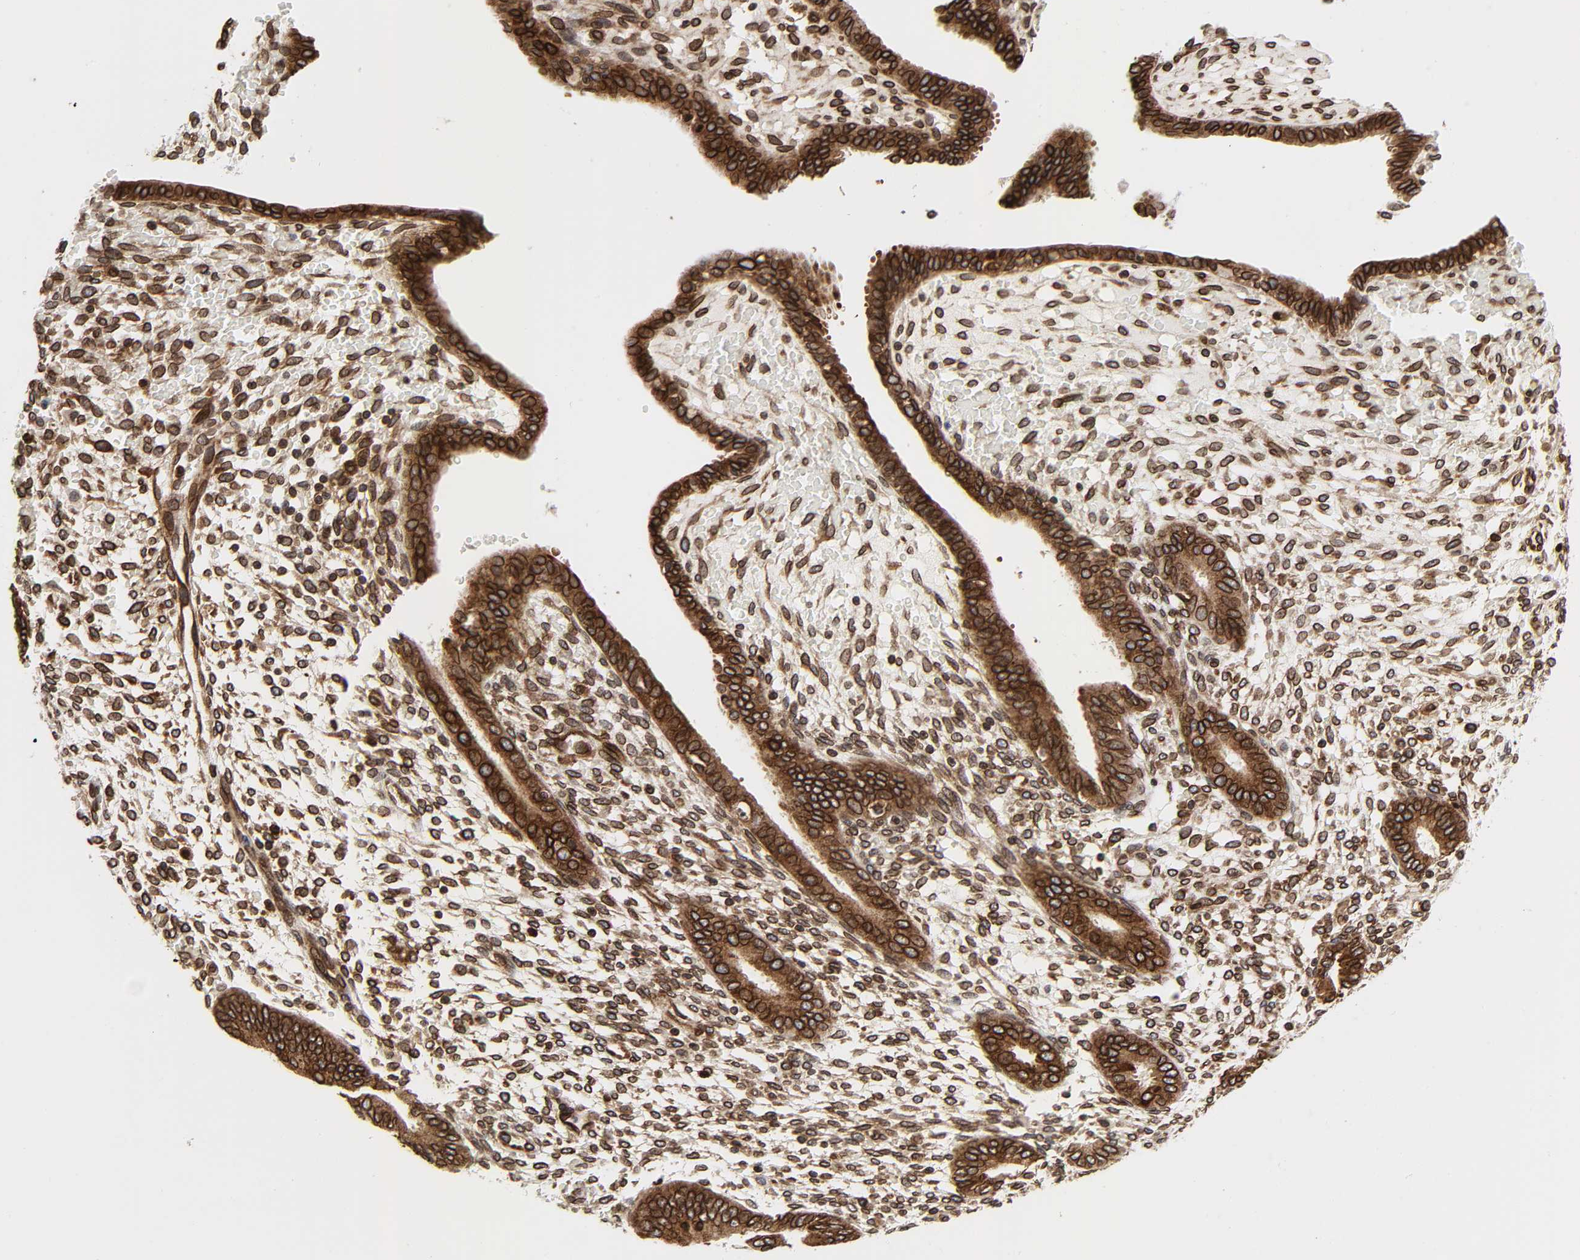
{"staining": {"intensity": "strong", "quantity": ">75%", "location": "cytoplasmic/membranous,nuclear"}, "tissue": "endometrium", "cell_type": "Cells in endometrial stroma", "image_type": "normal", "snomed": [{"axis": "morphology", "description": "Normal tissue, NOS"}, {"axis": "topography", "description": "Endometrium"}], "caption": "Immunohistochemical staining of benign human endometrium reveals strong cytoplasmic/membranous,nuclear protein expression in about >75% of cells in endometrial stroma. Using DAB (3,3'-diaminobenzidine) (brown) and hematoxylin (blue) stains, captured at high magnification using brightfield microscopy.", "gene": "RANGAP1", "patient": {"sex": "female", "age": 42}}